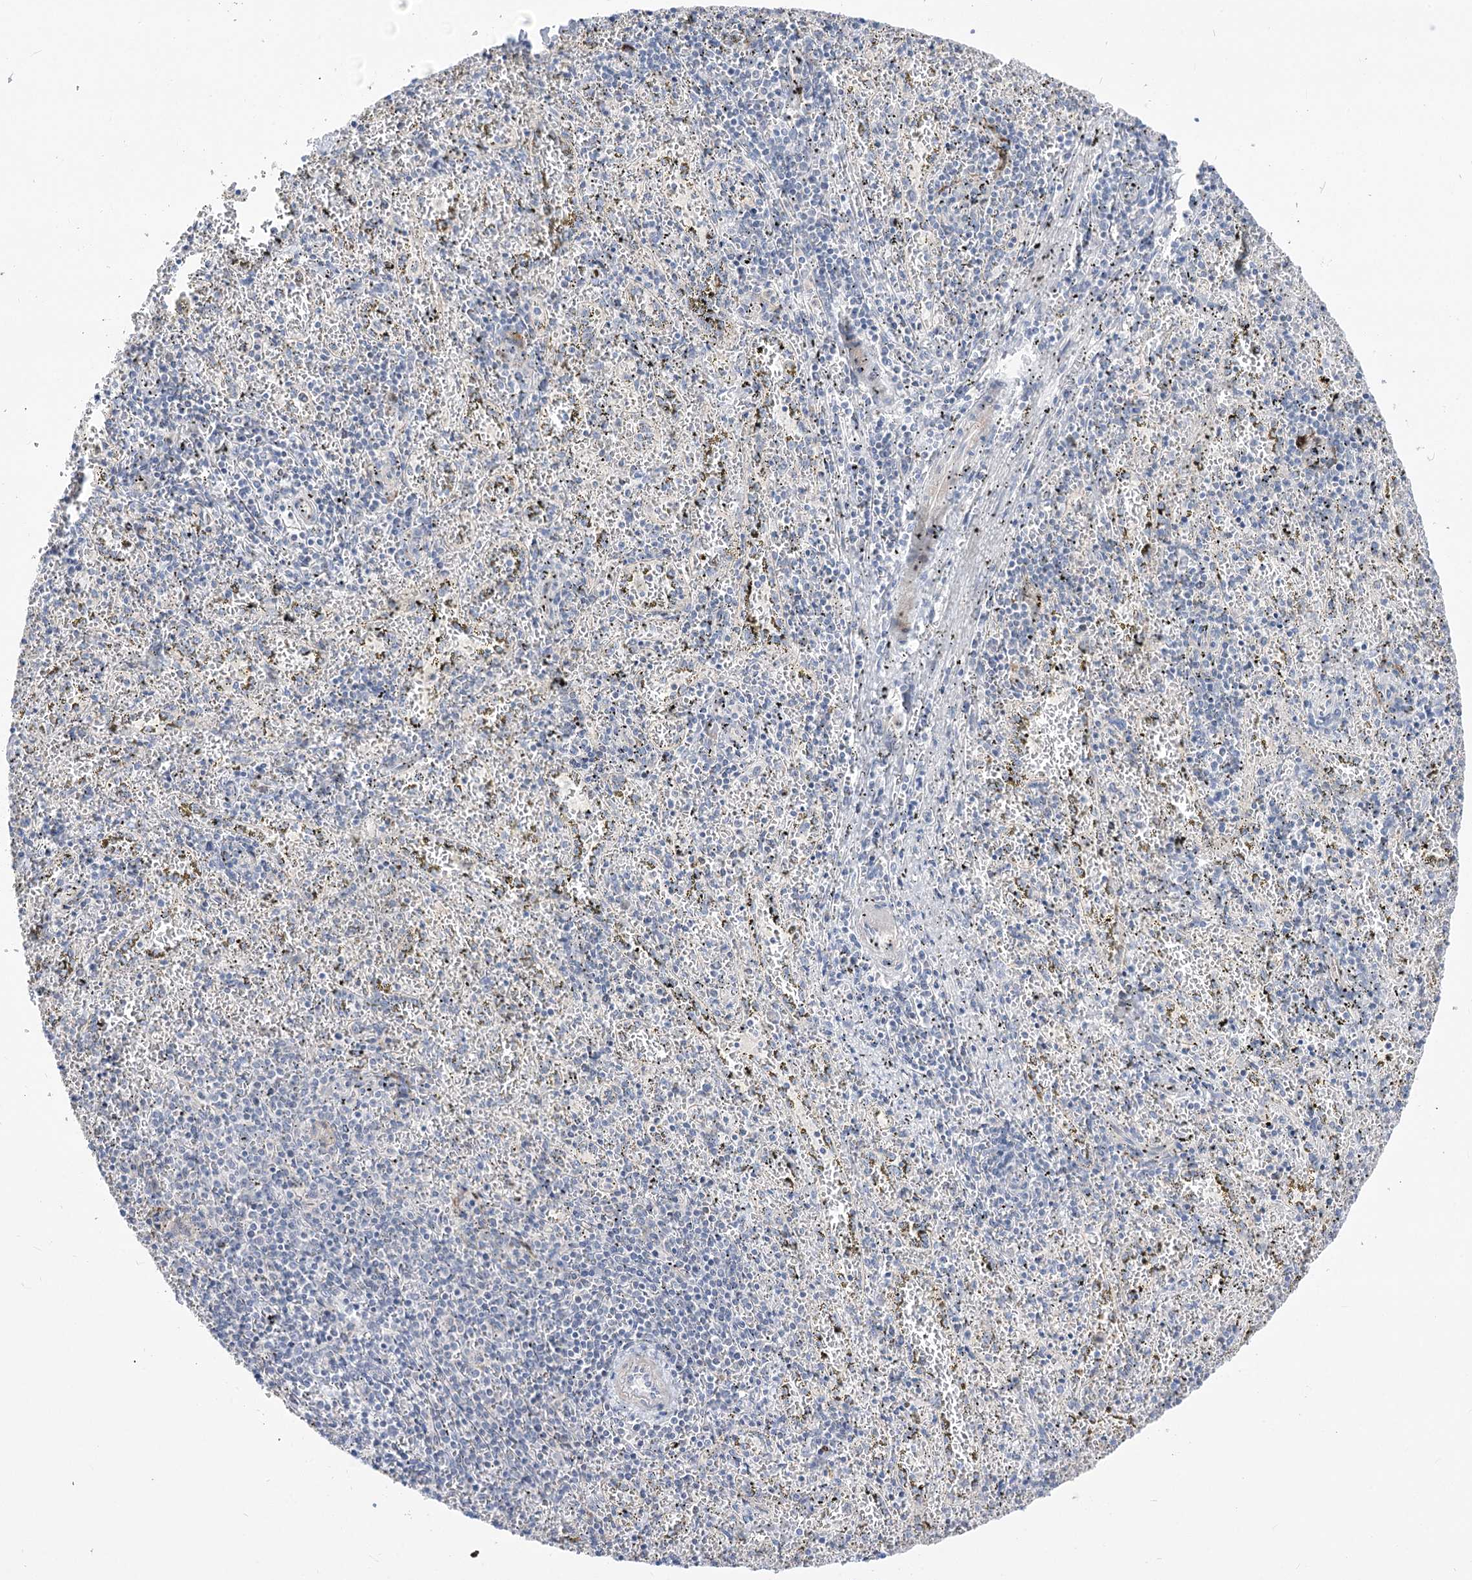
{"staining": {"intensity": "negative", "quantity": "none", "location": "none"}, "tissue": "spleen", "cell_type": "Cells in red pulp", "image_type": "normal", "snomed": [{"axis": "morphology", "description": "Normal tissue, NOS"}, {"axis": "topography", "description": "Spleen"}], "caption": "Benign spleen was stained to show a protein in brown. There is no significant staining in cells in red pulp. (DAB (3,3'-diaminobenzidine) immunohistochemistry (IHC), high magnification).", "gene": "HELT", "patient": {"sex": "male", "age": 11}}